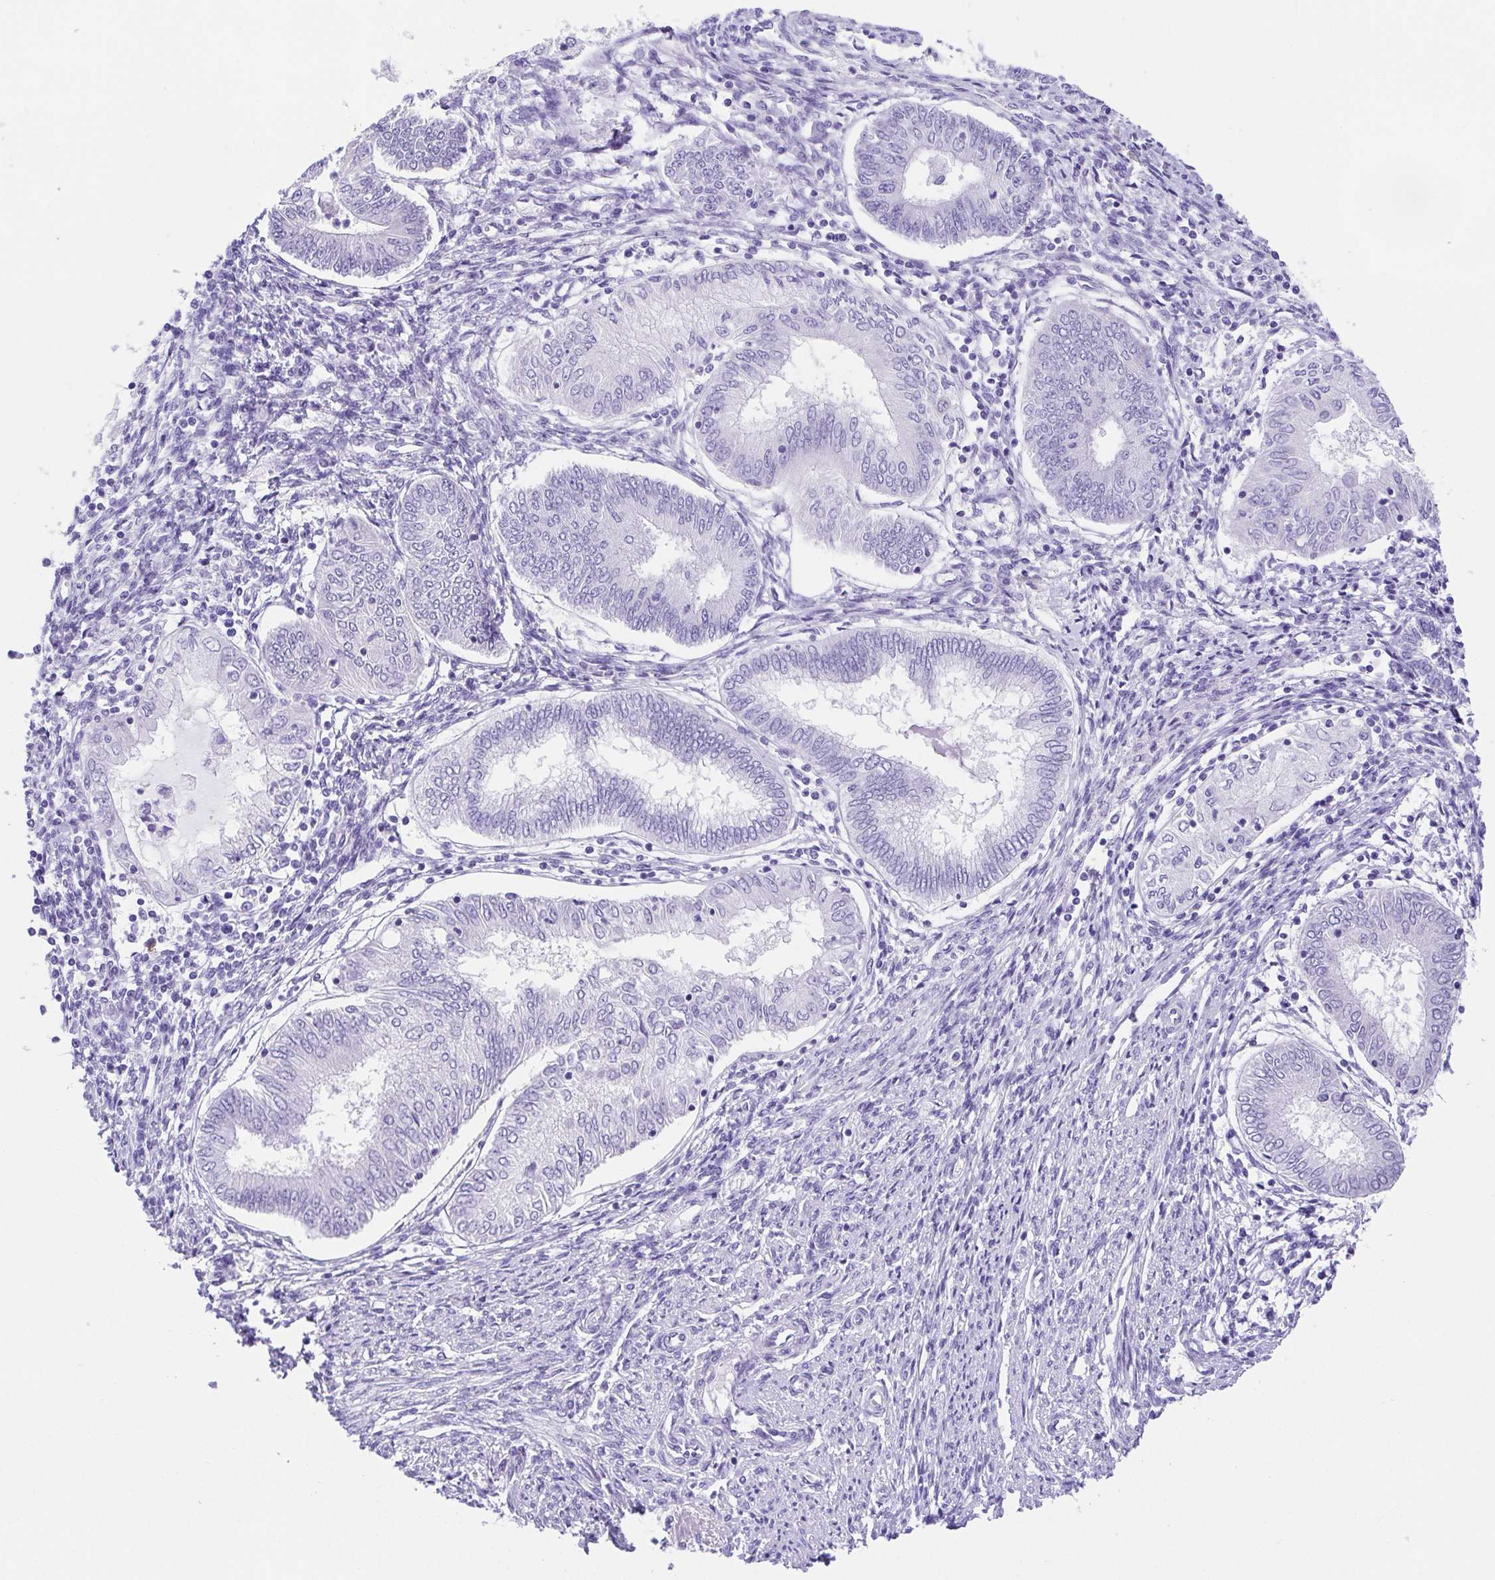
{"staining": {"intensity": "negative", "quantity": "none", "location": "none"}, "tissue": "endometrial cancer", "cell_type": "Tumor cells", "image_type": "cancer", "snomed": [{"axis": "morphology", "description": "Adenocarcinoma, NOS"}, {"axis": "topography", "description": "Endometrium"}], "caption": "DAB immunohistochemical staining of endometrial adenocarcinoma displays no significant staining in tumor cells.", "gene": "SPATA4", "patient": {"sex": "female", "age": 68}}